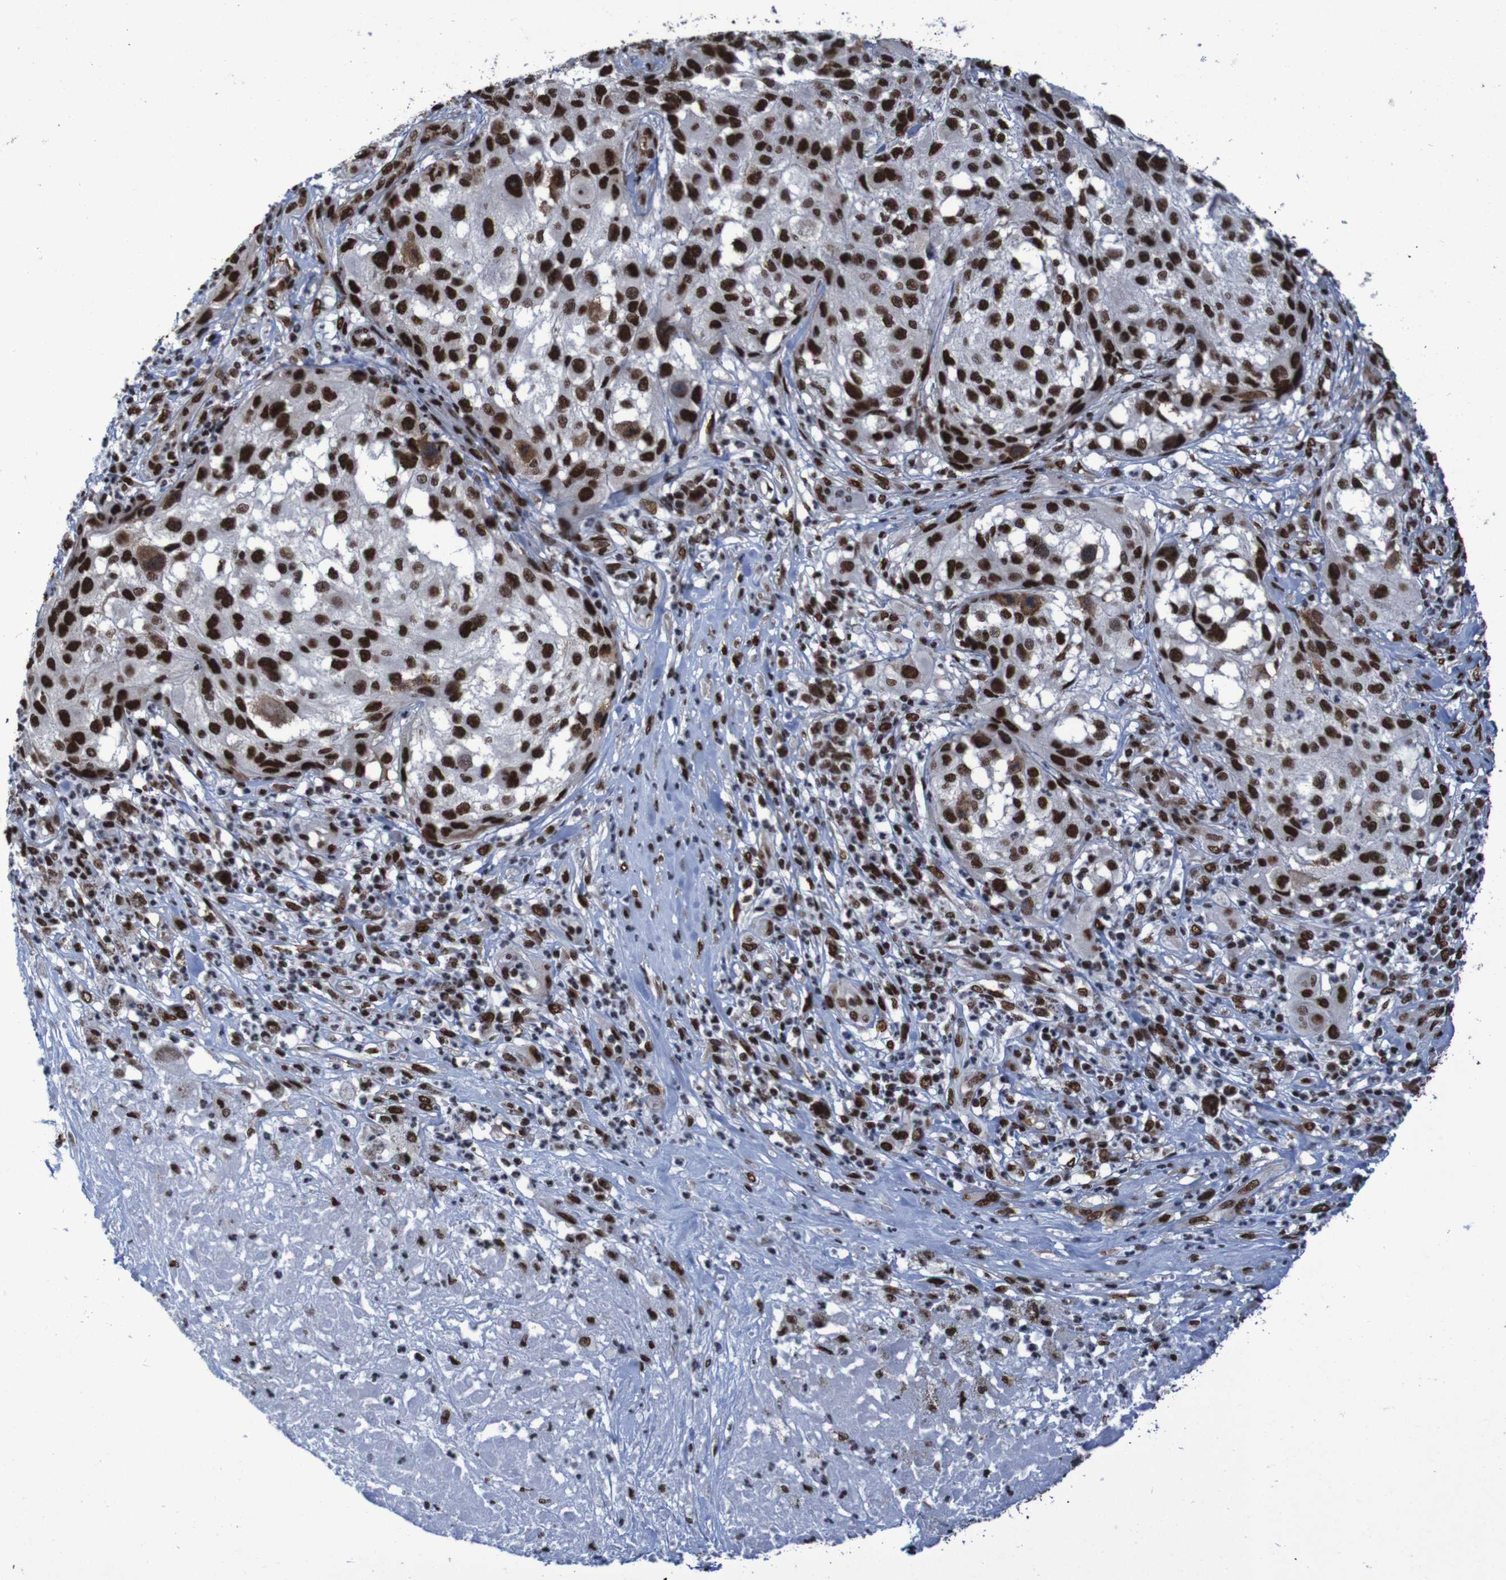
{"staining": {"intensity": "strong", "quantity": ">75%", "location": "nuclear"}, "tissue": "melanoma", "cell_type": "Tumor cells", "image_type": "cancer", "snomed": [{"axis": "morphology", "description": "Necrosis, NOS"}, {"axis": "morphology", "description": "Malignant melanoma, NOS"}, {"axis": "topography", "description": "Skin"}], "caption": "There is high levels of strong nuclear expression in tumor cells of malignant melanoma, as demonstrated by immunohistochemical staining (brown color).", "gene": "HNRNPR", "patient": {"sex": "female", "age": 87}}